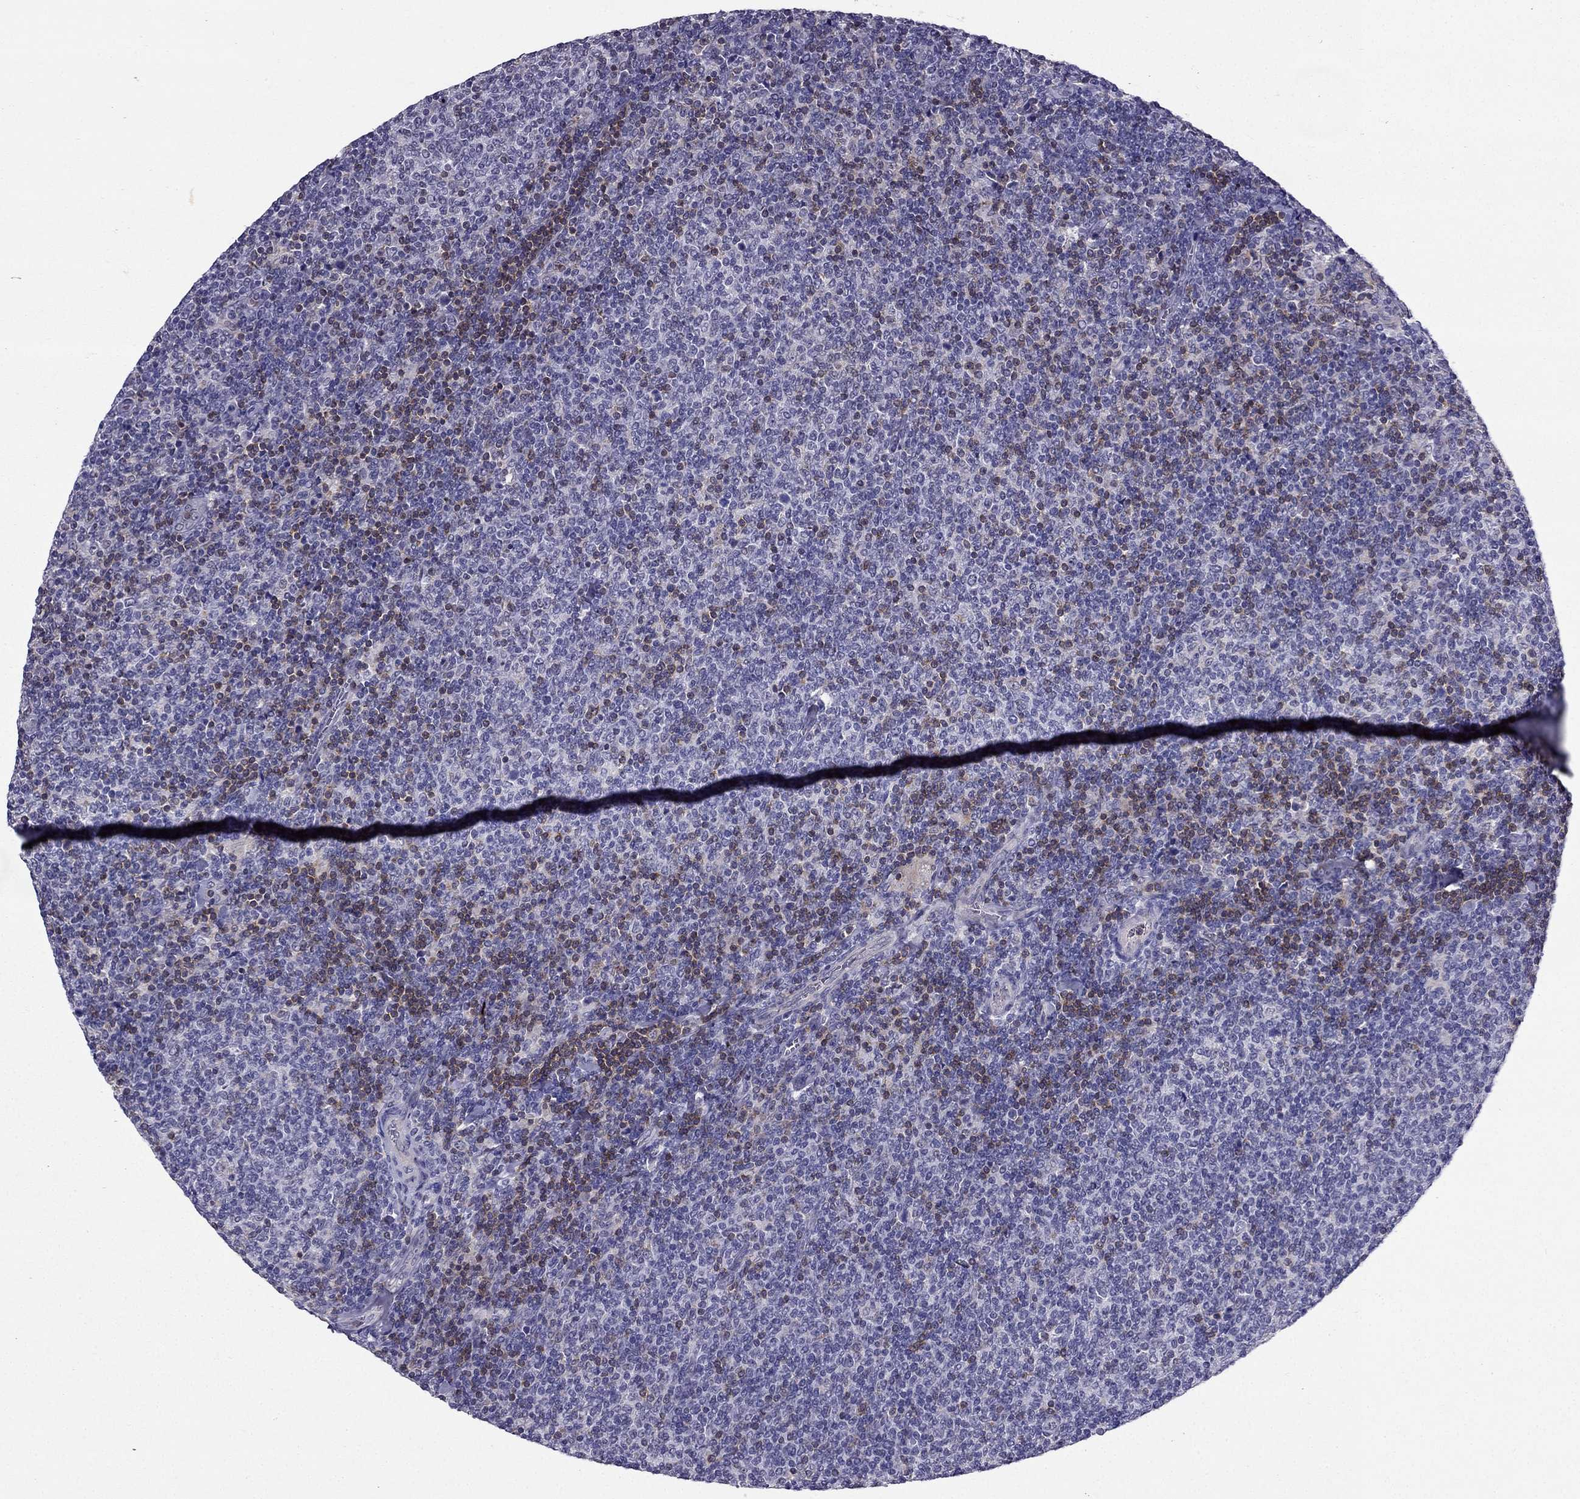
{"staining": {"intensity": "negative", "quantity": "none", "location": "none"}, "tissue": "lymphoma", "cell_type": "Tumor cells", "image_type": "cancer", "snomed": [{"axis": "morphology", "description": "Malignant lymphoma, non-Hodgkin's type, Low grade"}, {"axis": "topography", "description": "Lymph node"}], "caption": "The photomicrograph exhibits no significant expression in tumor cells of lymphoma.", "gene": "AAK1", "patient": {"sex": "male", "age": 52}}